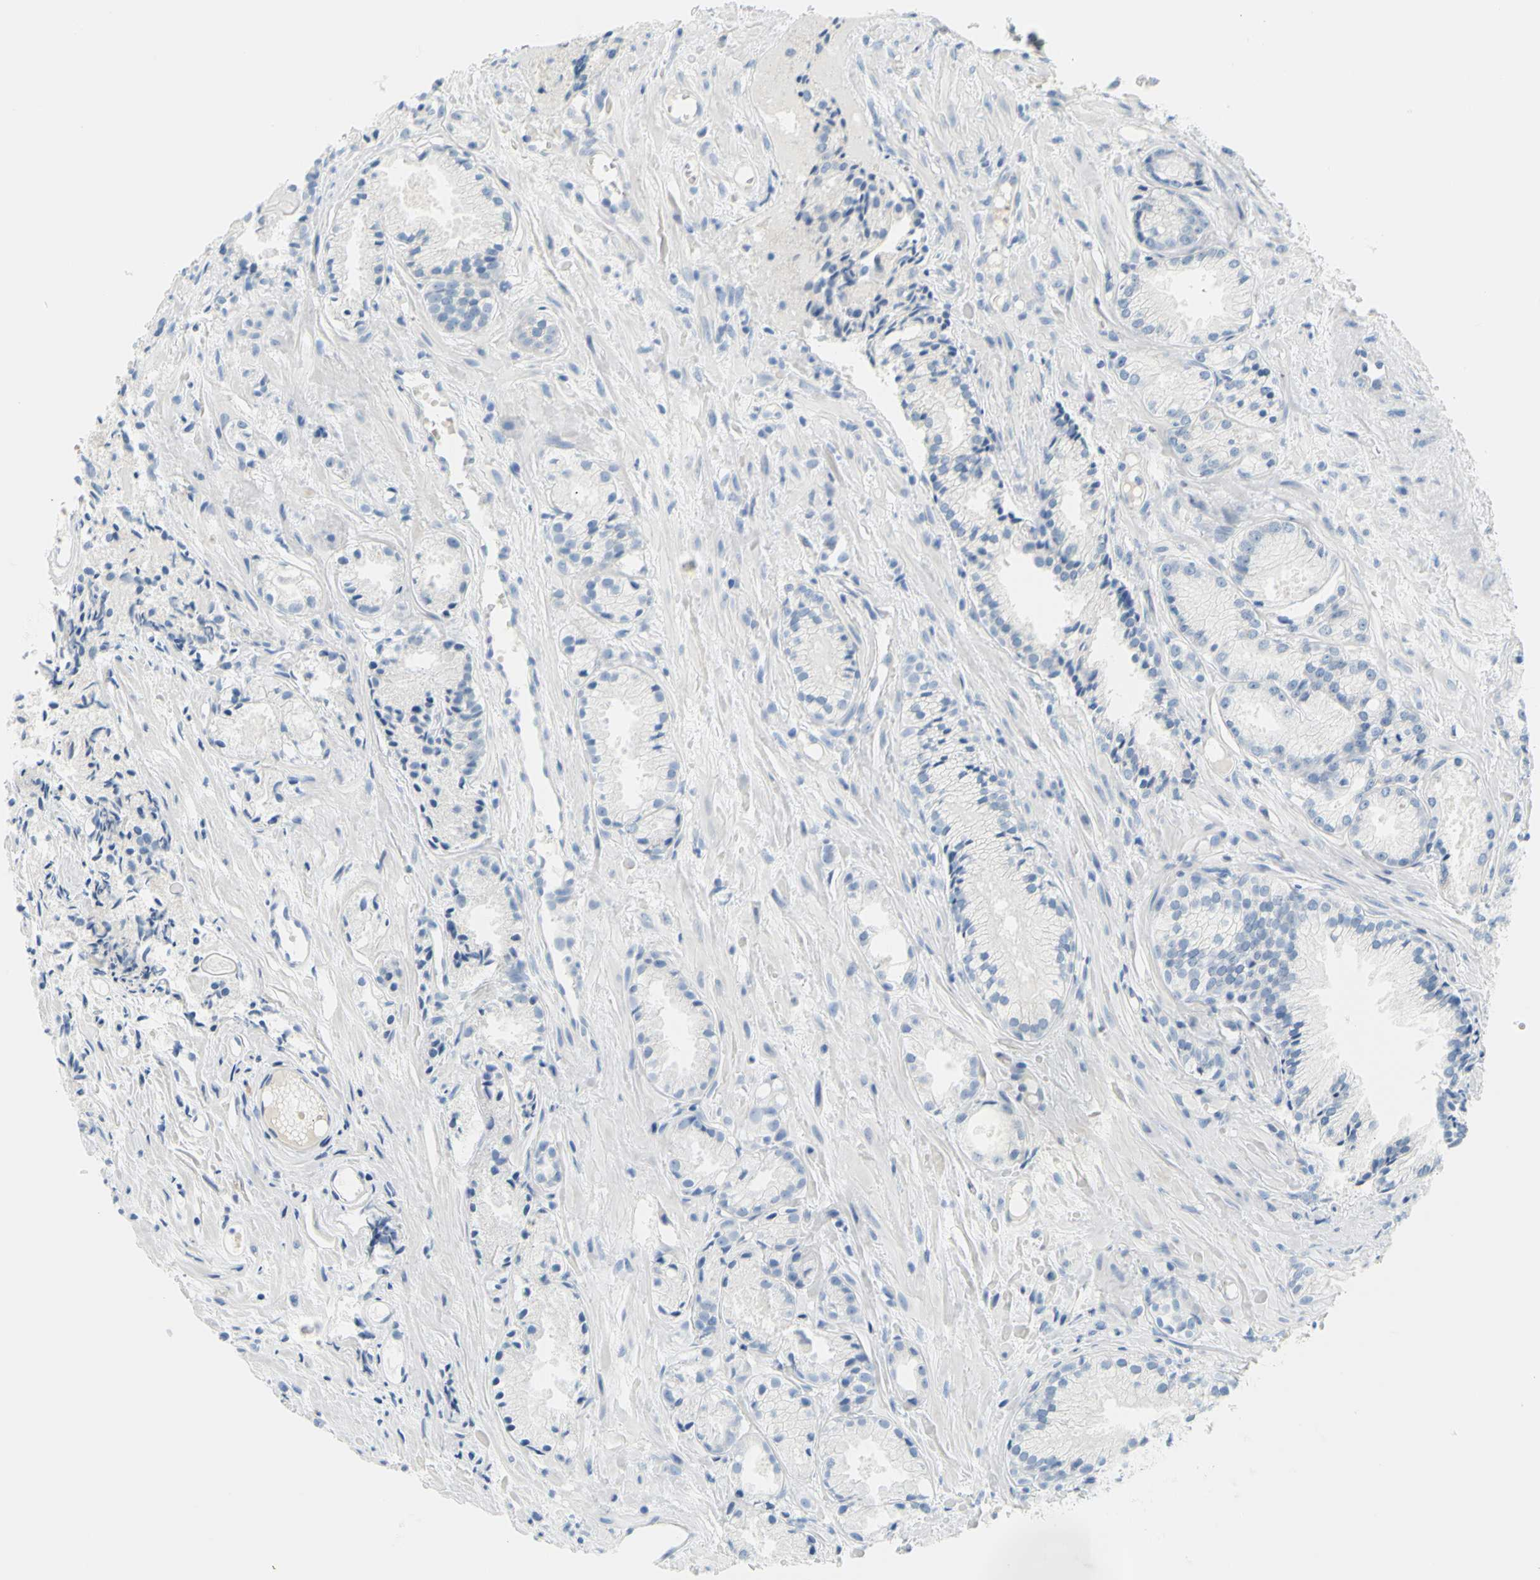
{"staining": {"intensity": "negative", "quantity": "none", "location": "none"}, "tissue": "prostate cancer", "cell_type": "Tumor cells", "image_type": "cancer", "snomed": [{"axis": "morphology", "description": "Adenocarcinoma, Low grade"}, {"axis": "topography", "description": "Prostate"}], "caption": "IHC image of adenocarcinoma (low-grade) (prostate) stained for a protein (brown), which shows no staining in tumor cells.", "gene": "DCT", "patient": {"sex": "male", "age": 72}}